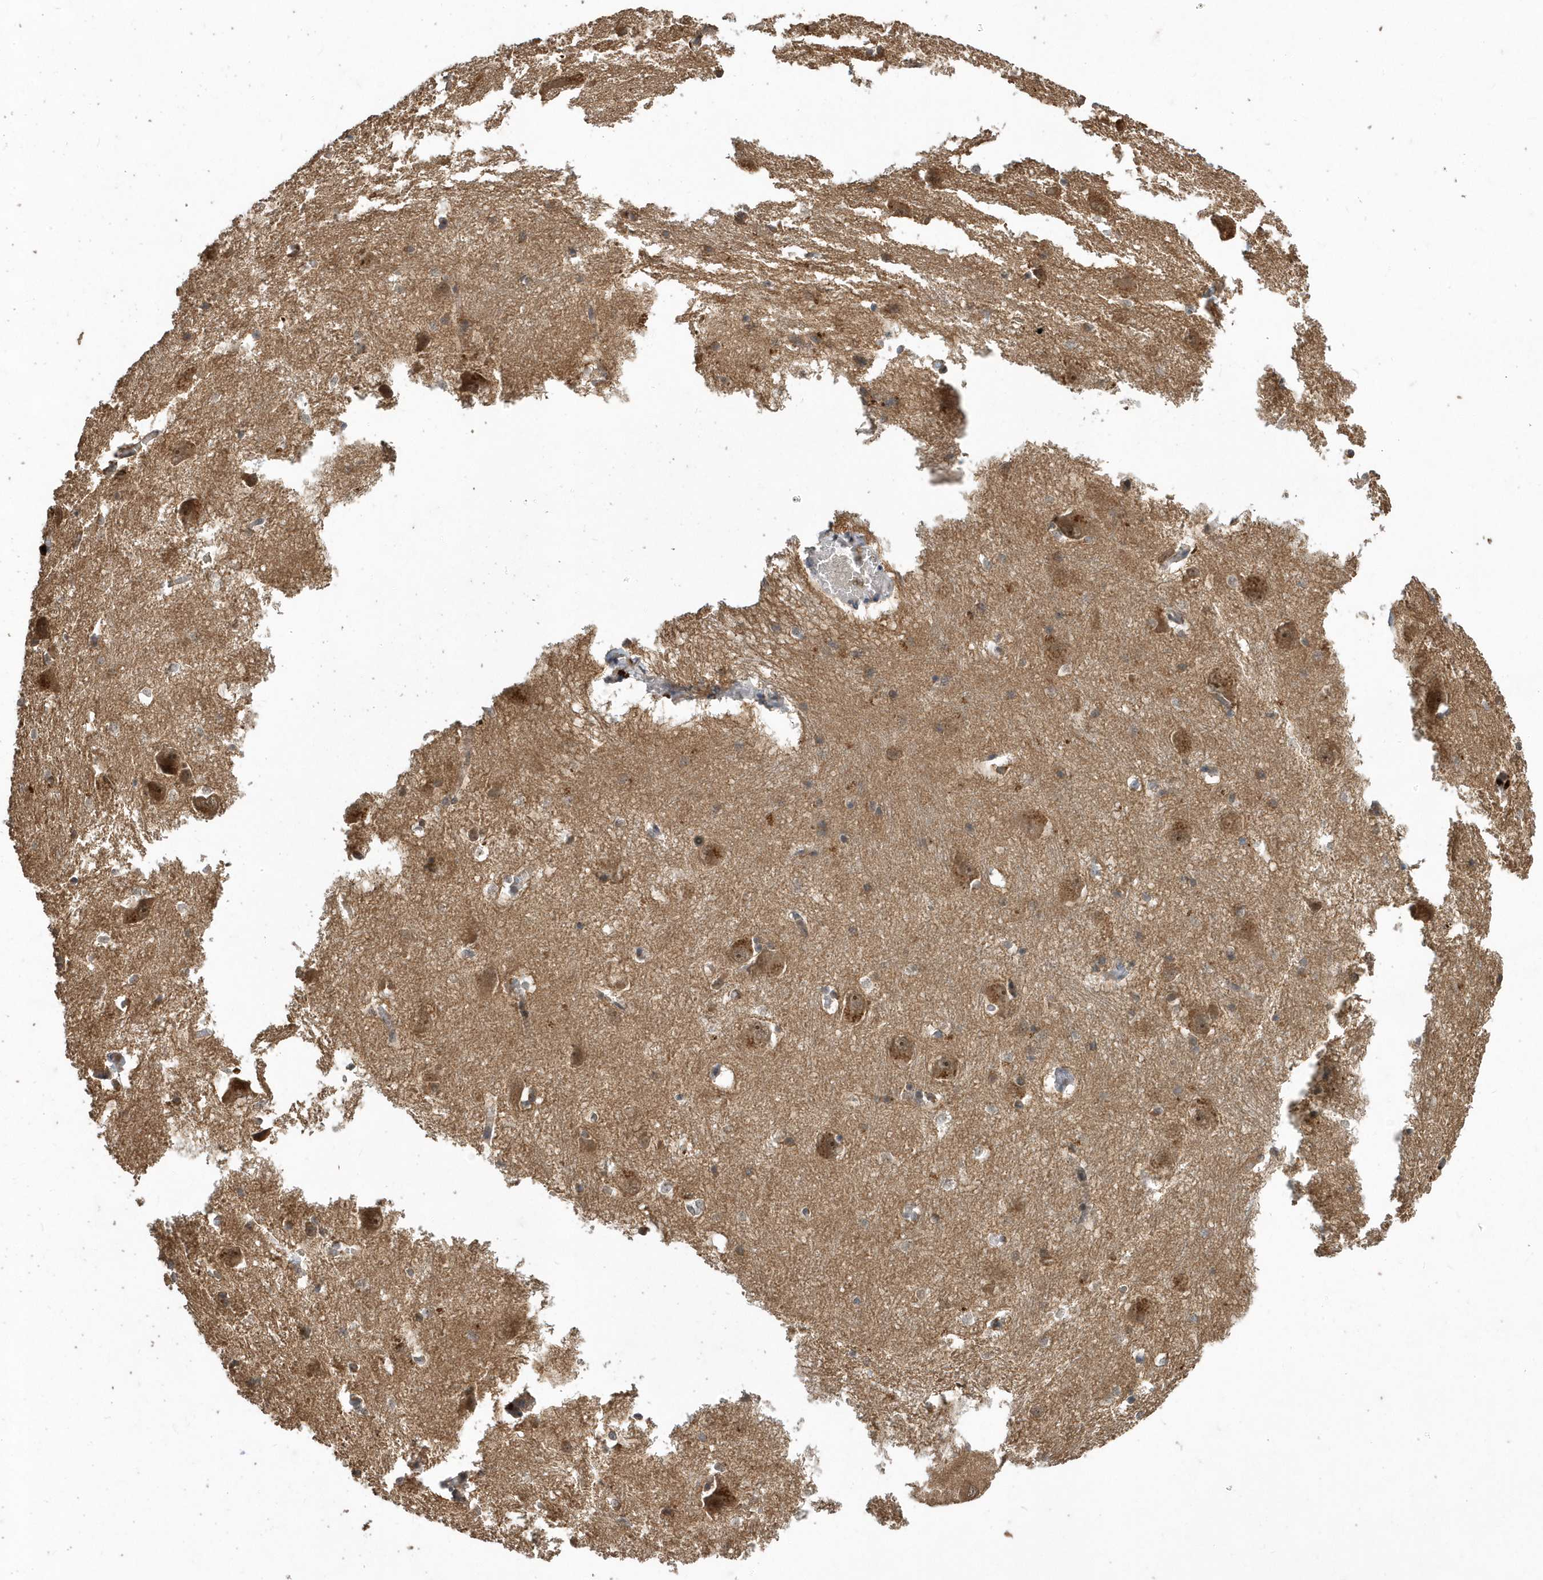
{"staining": {"intensity": "weak", "quantity": "25%-75%", "location": "cytoplasmic/membranous"}, "tissue": "caudate", "cell_type": "Glial cells", "image_type": "normal", "snomed": [{"axis": "morphology", "description": "Normal tissue, NOS"}, {"axis": "topography", "description": "Lateral ventricle wall"}], "caption": "A low amount of weak cytoplasmic/membranous positivity is appreciated in about 25%-75% of glial cells in normal caudate. (IHC, brightfield microscopy, high magnification).", "gene": "WASHC5", "patient": {"sex": "male", "age": 37}}